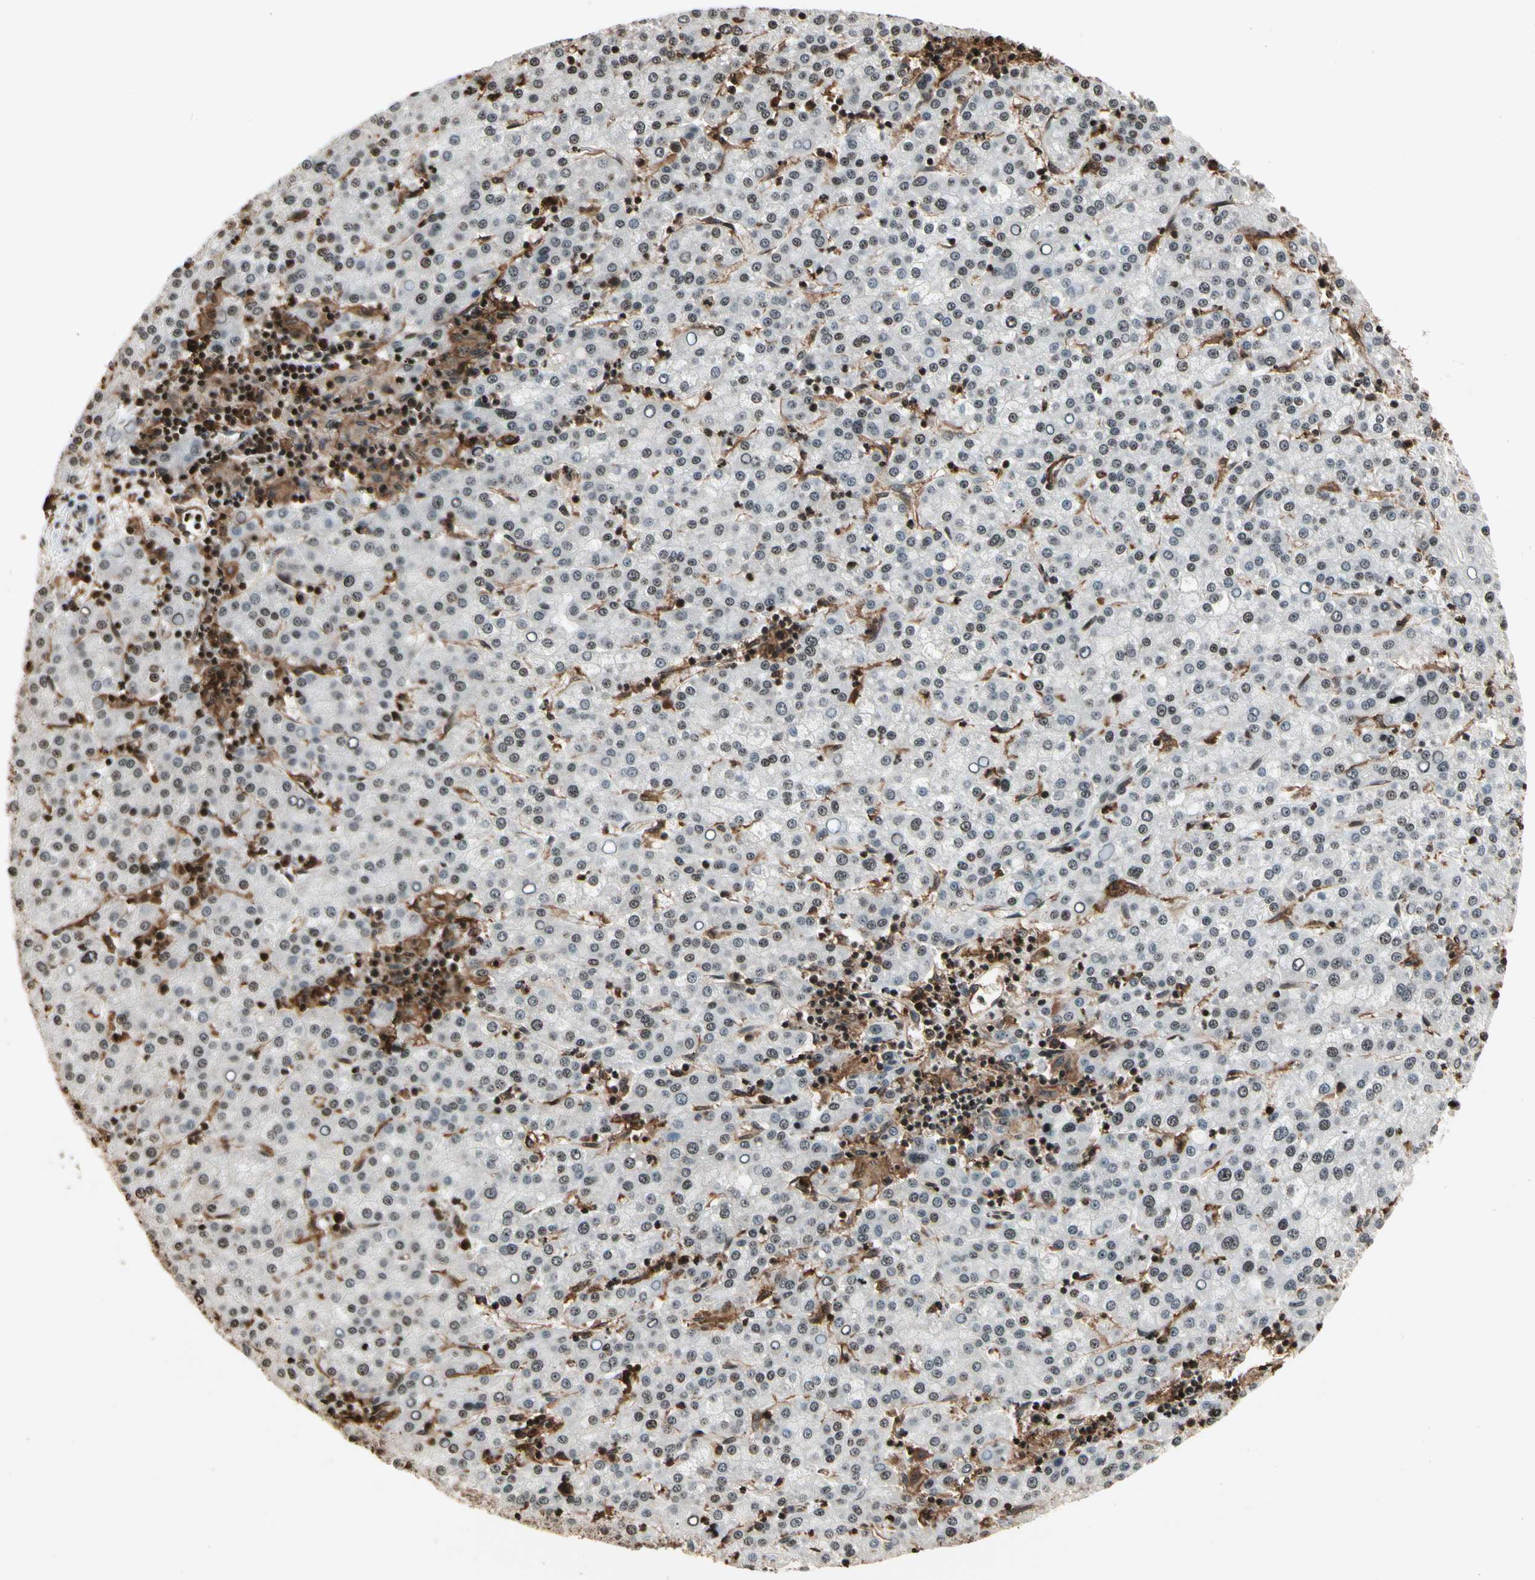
{"staining": {"intensity": "weak", "quantity": "25%-75%", "location": "nuclear"}, "tissue": "liver cancer", "cell_type": "Tumor cells", "image_type": "cancer", "snomed": [{"axis": "morphology", "description": "Carcinoma, Hepatocellular, NOS"}, {"axis": "topography", "description": "Liver"}], "caption": "Human liver hepatocellular carcinoma stained with a brown dye demonstrates weak nuclear positive positivity in about 25%-75% of tumor cells.", "gene": "FER", "patient": {"sex": "female", "age": 58}}